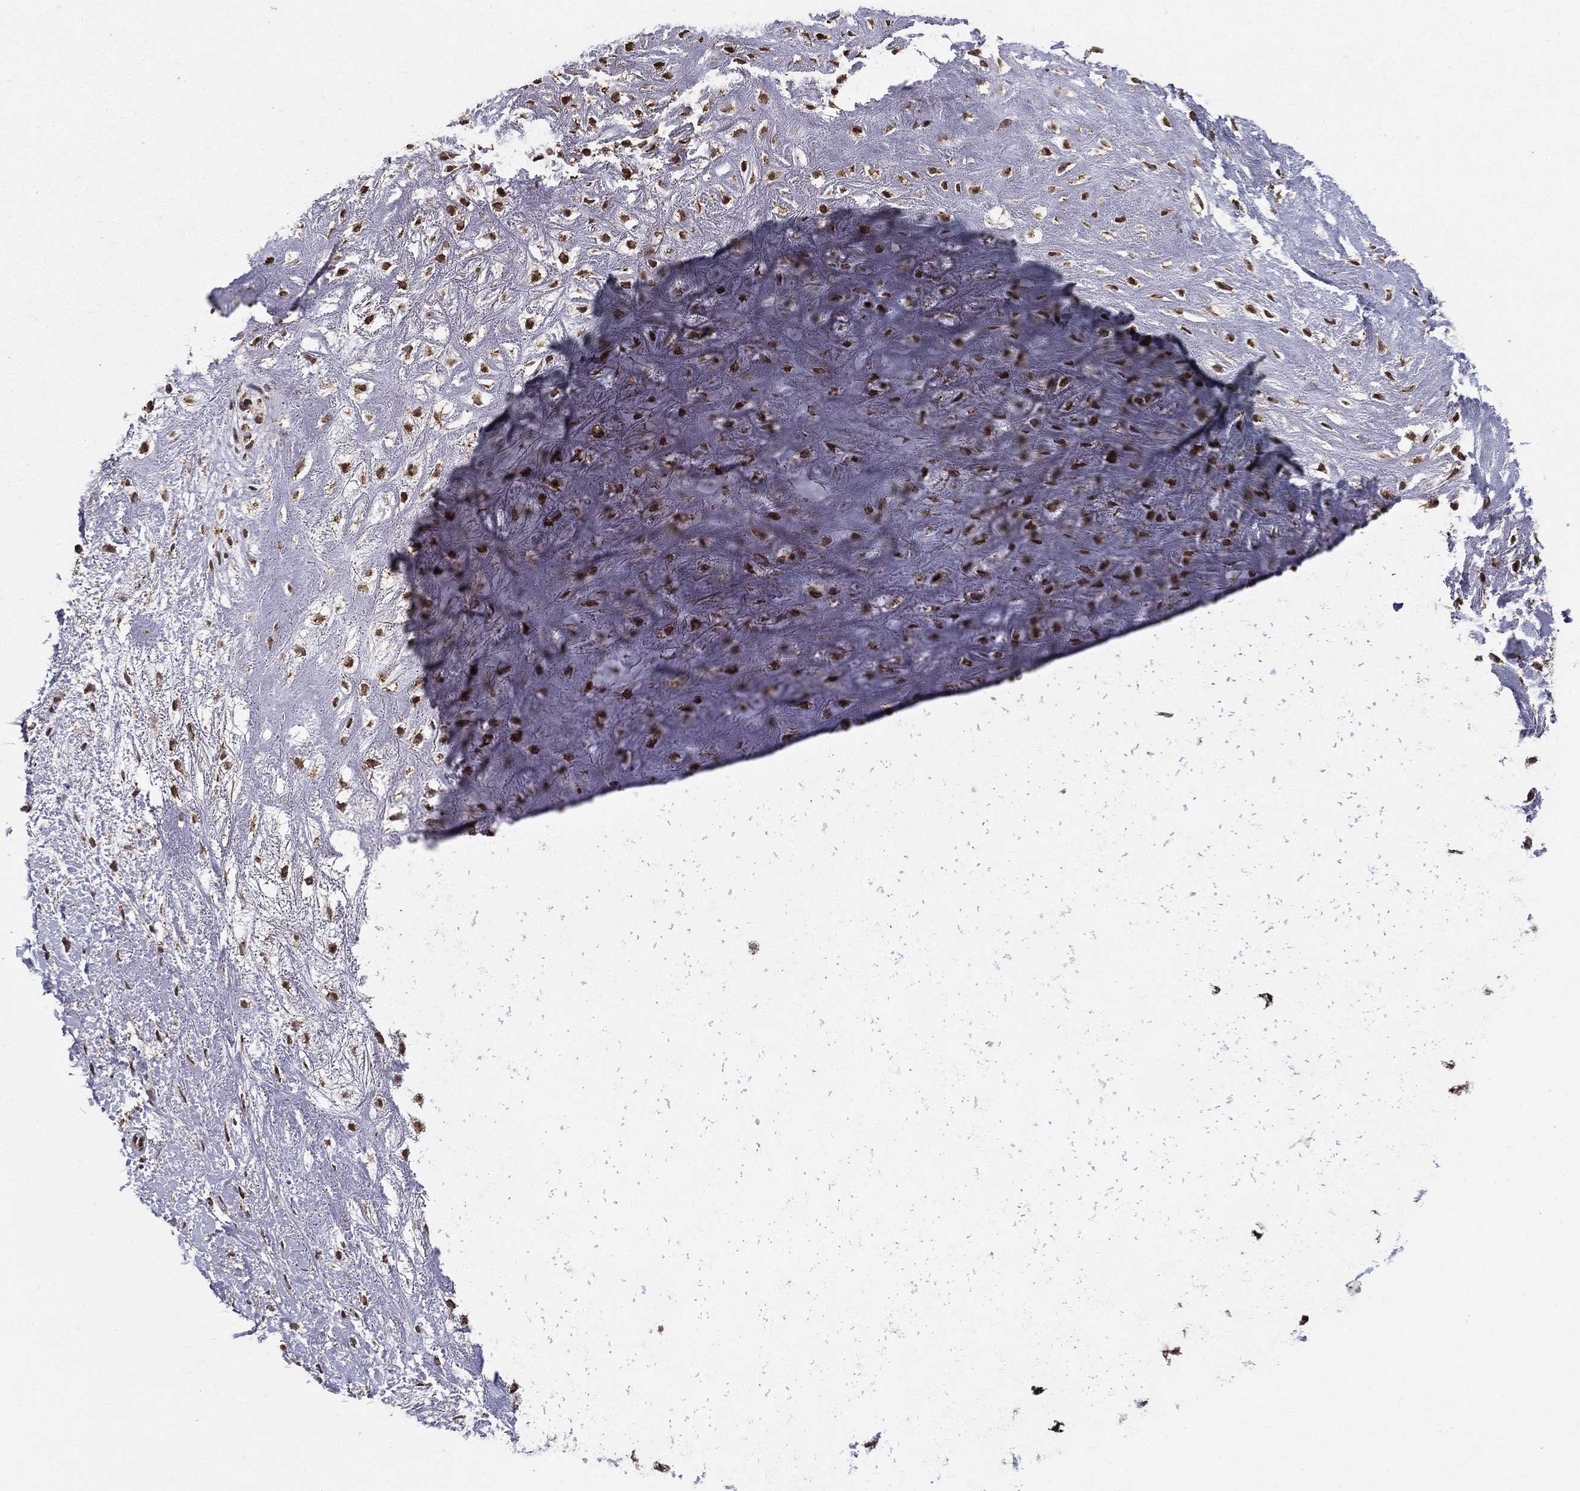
{"staining": {"intensity": "negative", "quantity": "none", "location": "none"}, "tissue": "adipose tissue", "cell_type": "Adipocytes", "image_type": "normal", "snomed": [{"axis": "morphology", "description": "Normal tissue, NOS"}, {"axis": "morphology", "description": "Squamous cell carcinoma, NOS"}, {"axis": "topography", "description": "Cartilage tissue"}, {"axis": "topography", "description": "Head-Neck"}], "caption": "IHC histopathology image of unremarkable adipose tissue: human adipose tissue stained with DAB displays no significant protein positivity in adipocytes.", "gene": "ACOT13", "patient": {"sex": "male", "age": 62}}